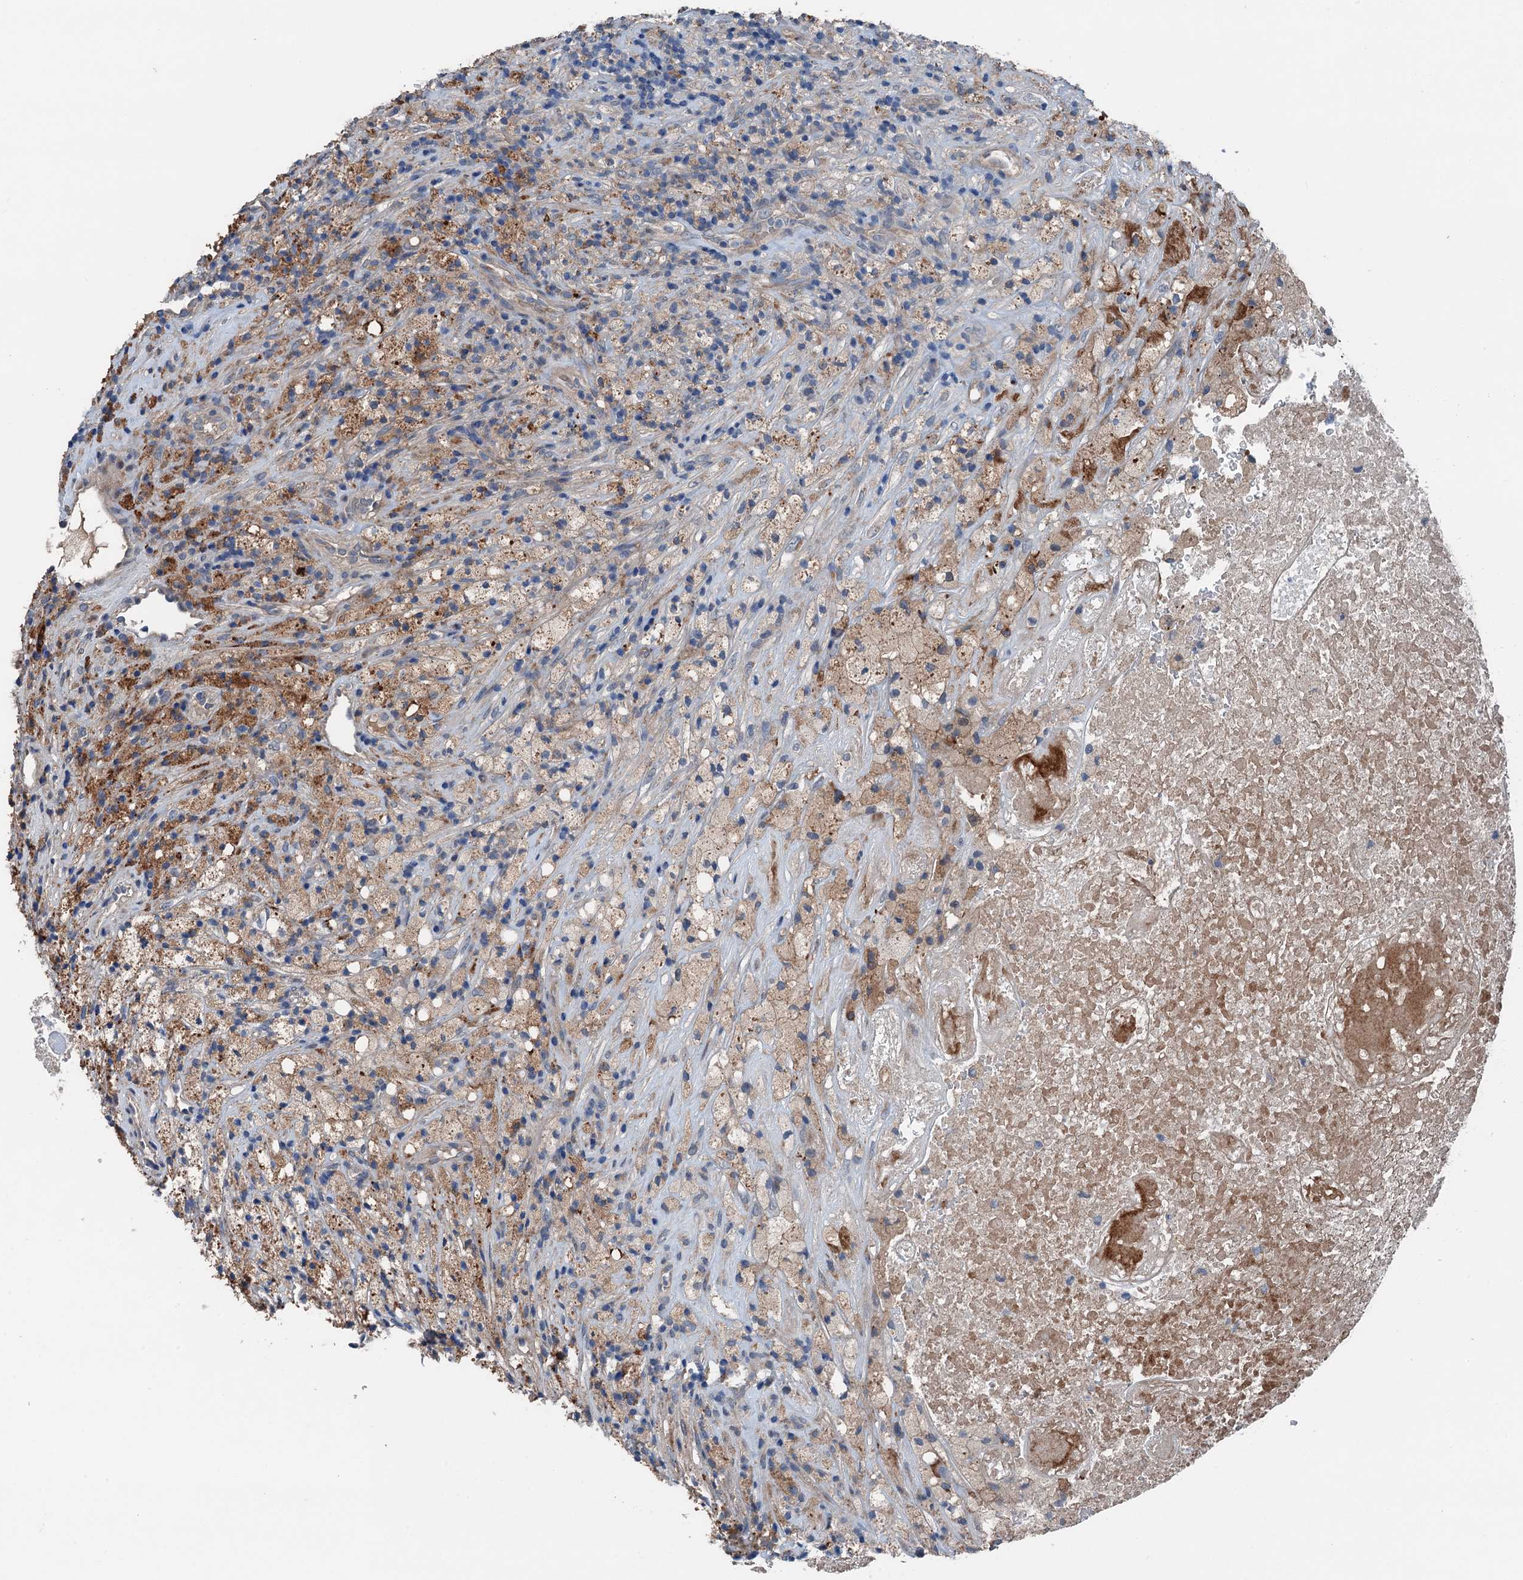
{"staining": {"intensity": "moderate", "quantity": "<25%", "location": "cytoplasmic/membranous"}, "tissue": "glioma", "cell_type": "Tumor cells", "image_type": "cancer", "snomed": [{"axis": "morphology", "description": "Glioma, malignant, High grade"}, {"axis": "topography", "description": "Brain"}], "caption": "There is low levels of moderate cytoplasmic/membranous staining in tumor cells of glioma, as demonstrated by immunohistochemical staining (brown color).", "gene": "SLC2A10", "patient": {"sex": "male", "age": 69}}